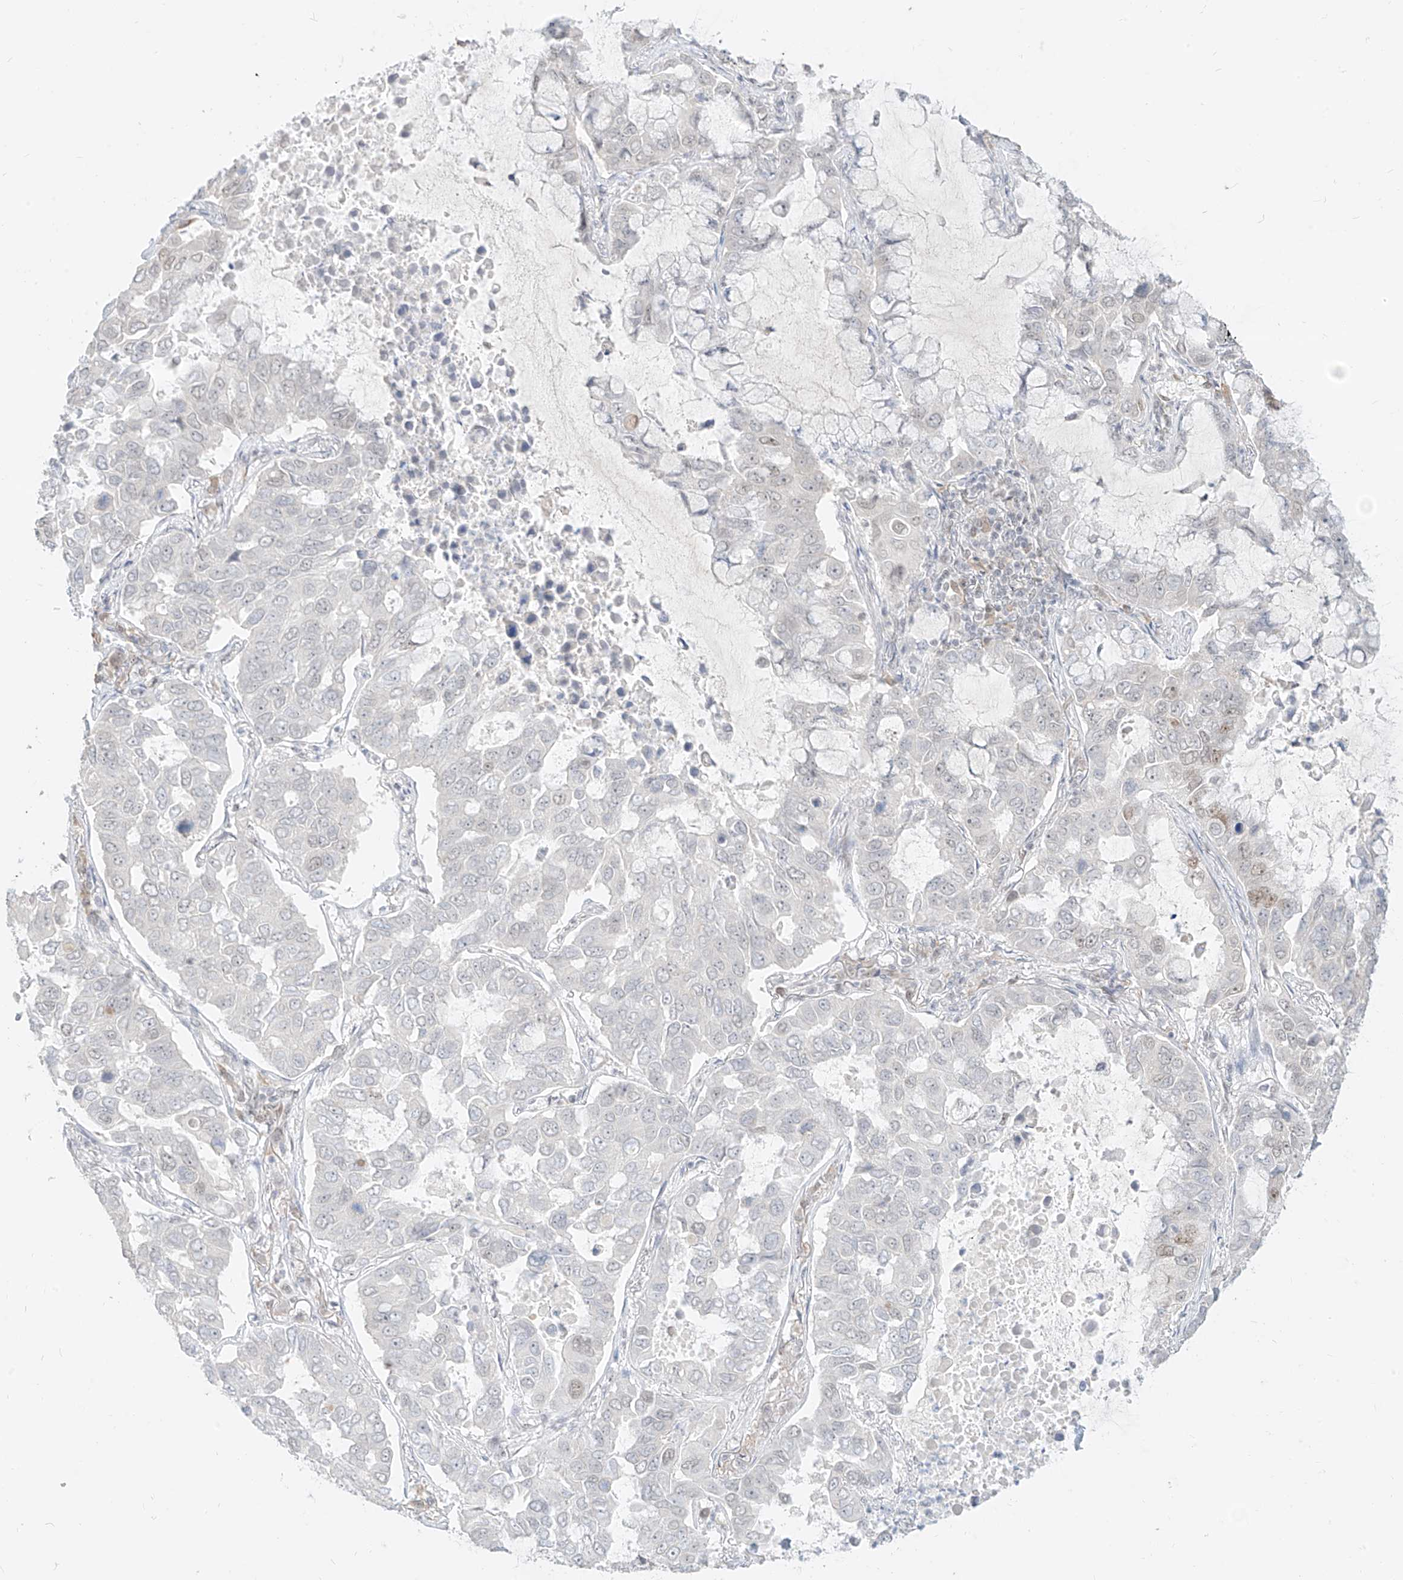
{"staining": {"intensity": "weak", "quantity": "<25%", "location": "nuclear"}, "tissue": "lung cancer", "cell_type": "Tumor cells", "image_type": "cancer", "snomed": [{"axis": "morphology", "description": "Adenocarcinoma, NOS"}, {"axis": "topography", "description": "Lung"}], "caption": "Tumor cells are negative for protein expression in human lung adenocarcinoma.", "gene": "SUPT5H", "patient": {"sex": "male", "age": 64}}